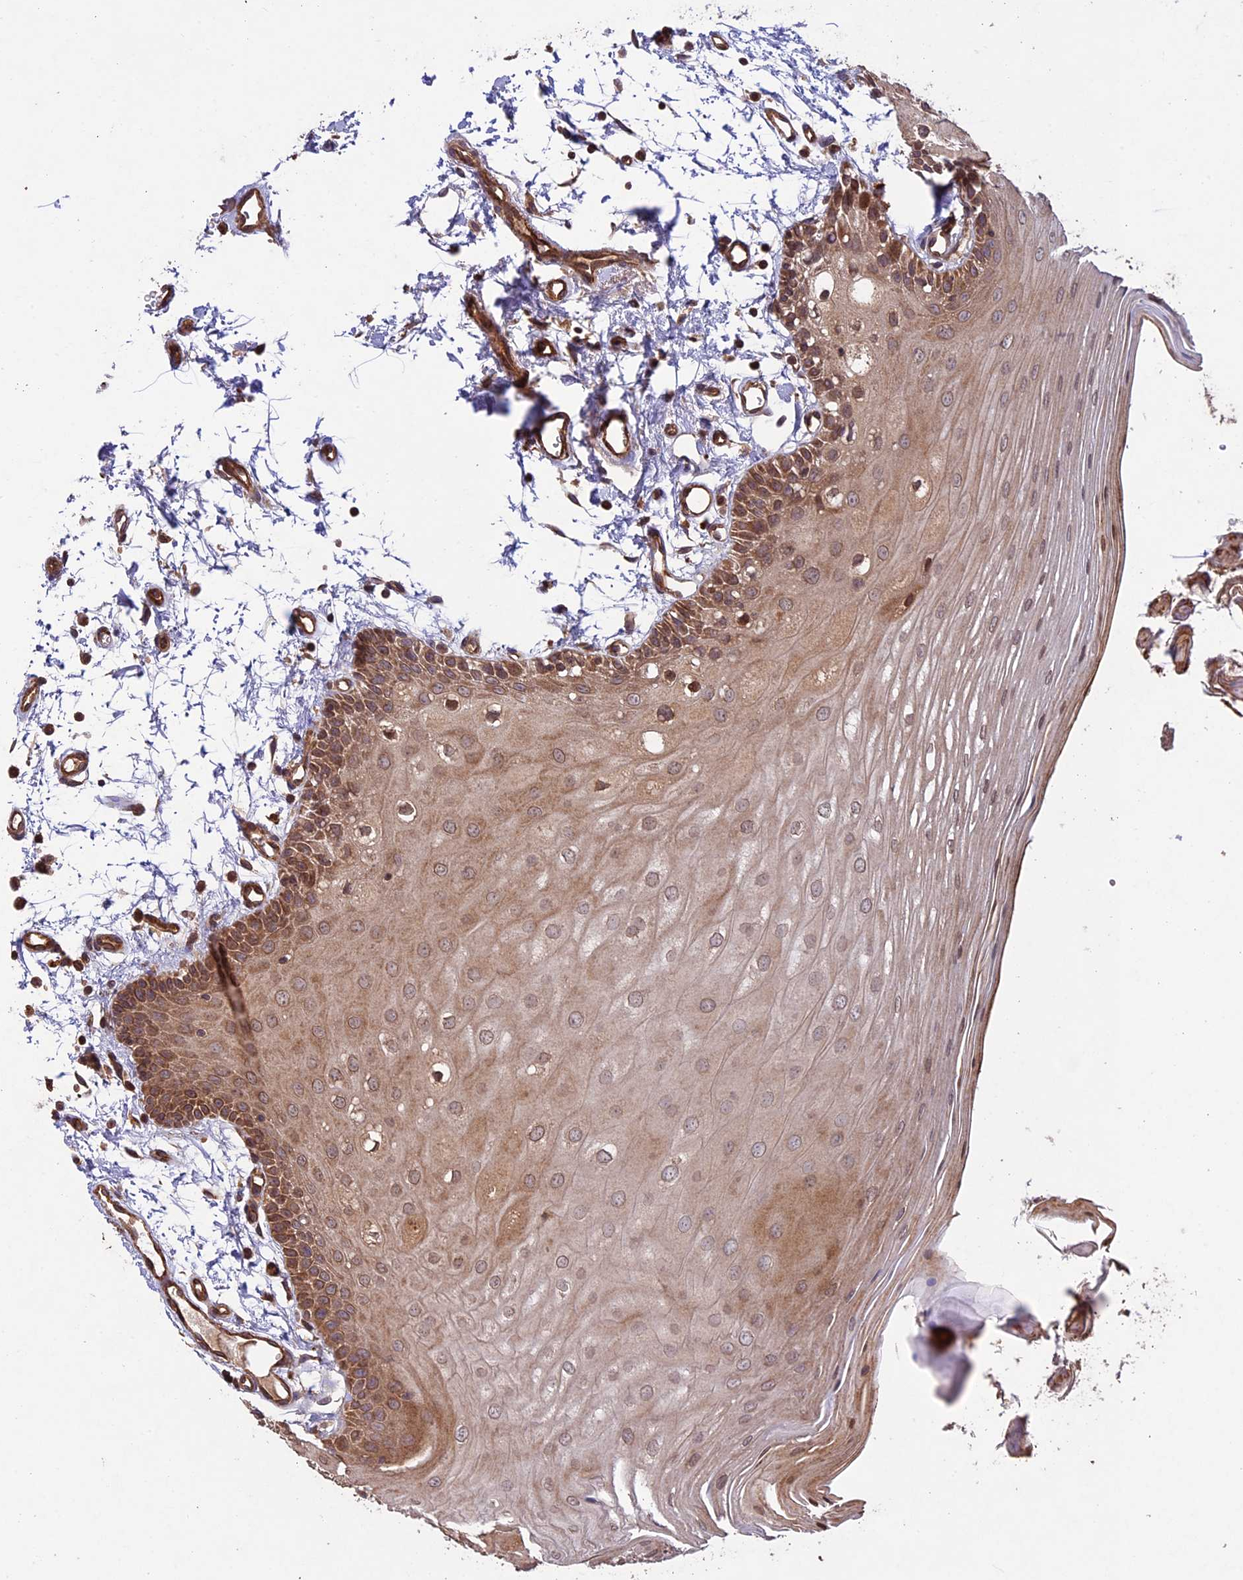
{"staining": {"intensity": "moderate", "quantity": ">75%", "location": "cytoplasmic/membranous"}, "tissue": "oral mucosa", "cell_type": "Squamous epithelial cells", "image_type": "normal", "snomed": [{"axis": "morphology", "description": "Normal tissue, NOS"}, {"axis": "topography", "description": "Oral tissue"}, {"axis": "topography", "description": "Tounge, NOS"}], "caption": "This histopathology image demonstrates immunohistochemistry staining of benign oral mucosa, with medium moderate cytoplasmic/membranous expression in about >75% of squamous epithelial cells.", "gene": "CCDC125", "patient": {"sex": "female", "age": 73}}